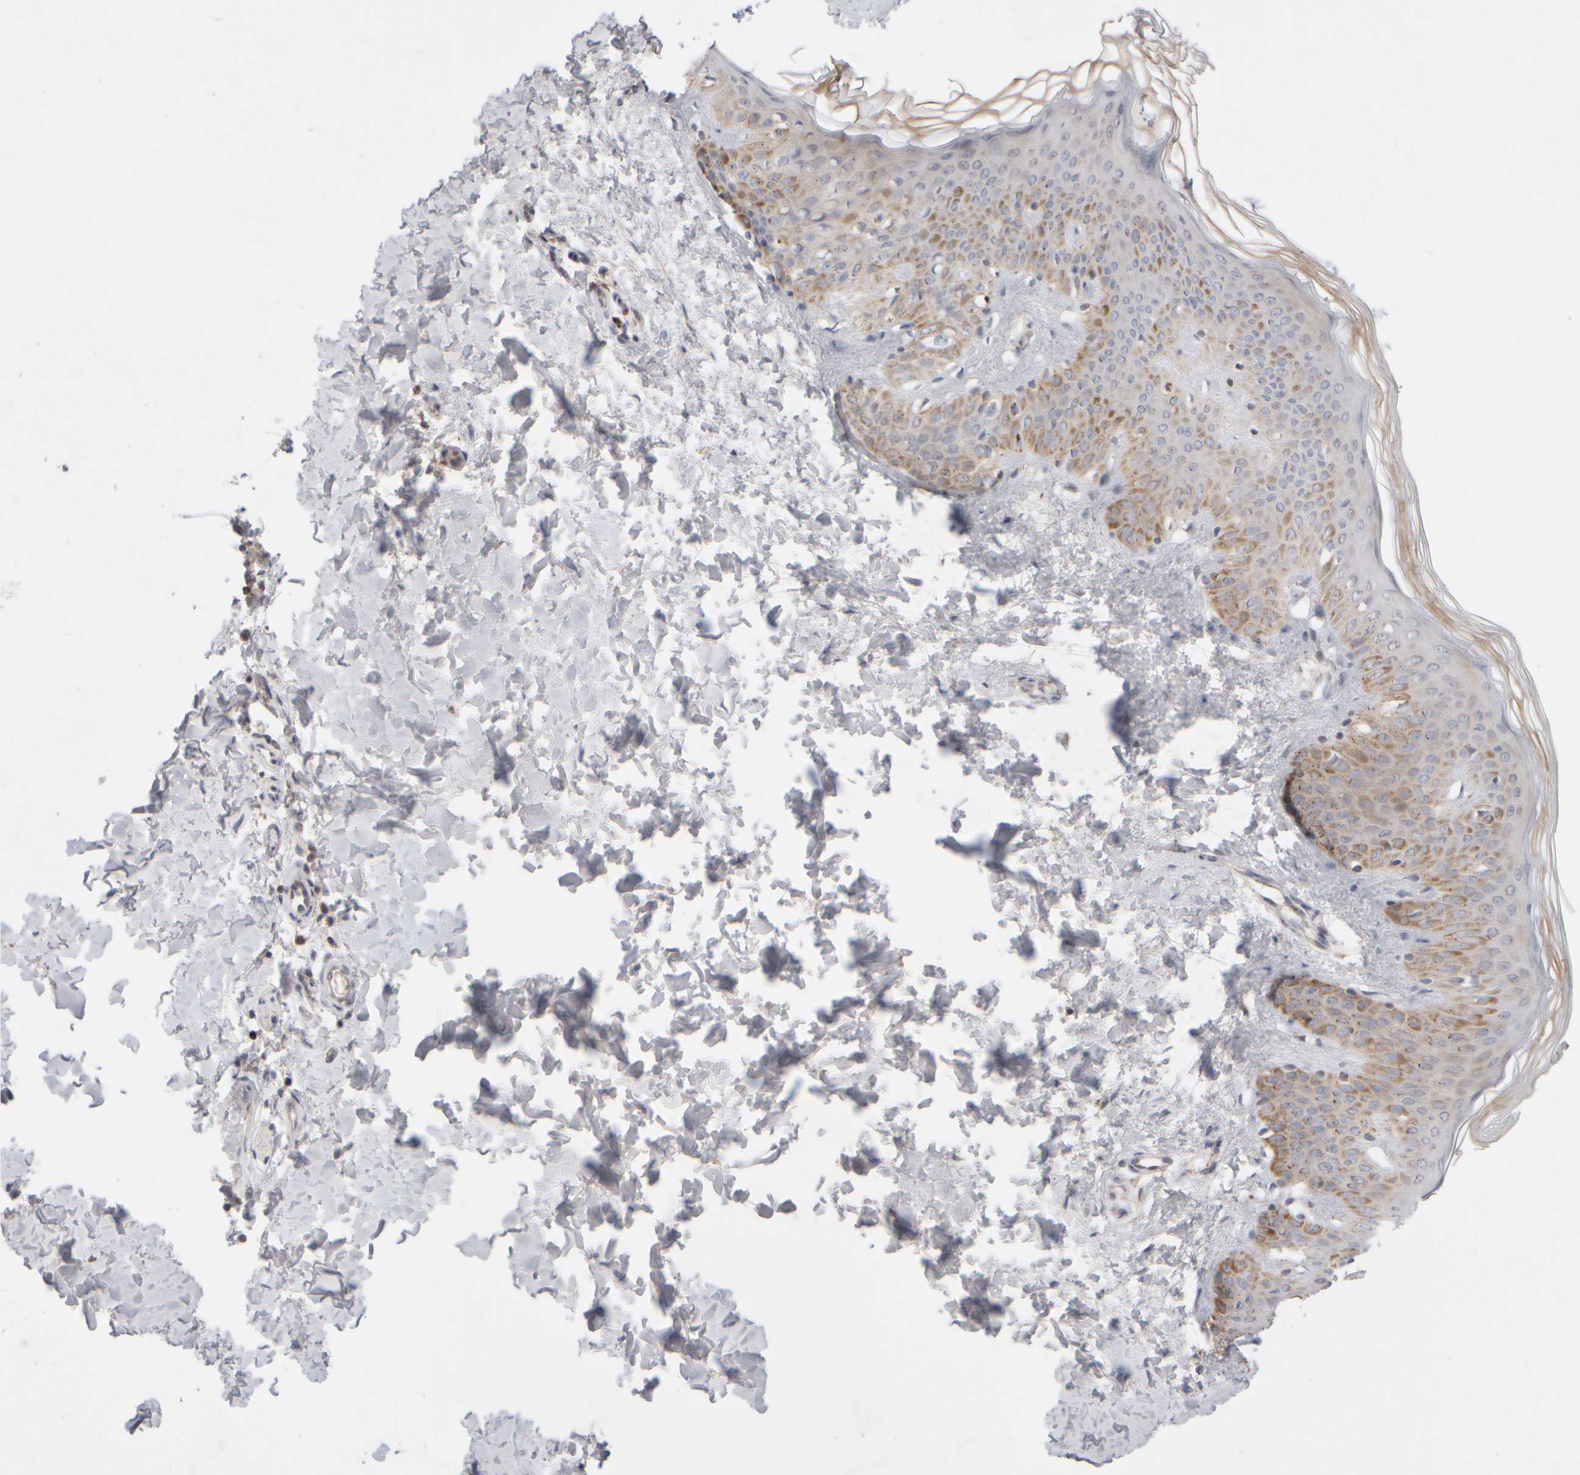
{"staining": {"intensity": "negative", "quantity": "none", "location": "none"}, "tissue": "skin", "cell_type": "Fibroblasts", "image_type": "normal", "snomed": [{"axis": "morphology", "description": "Normal tissue, NOS"}, {"axis": "morphology", "description": "Neoplasm, benign, NOS"}, {"axis": "topography", "description": "Skin"}, {"axis": "topography", "description": "Soft tissue"}], "caption": "The immunohistochemistry histopathology image has no significant positivity in fibroblasts of skin.", "gene": "CHADL", "patient": {"sex": "male", "age": 26}}